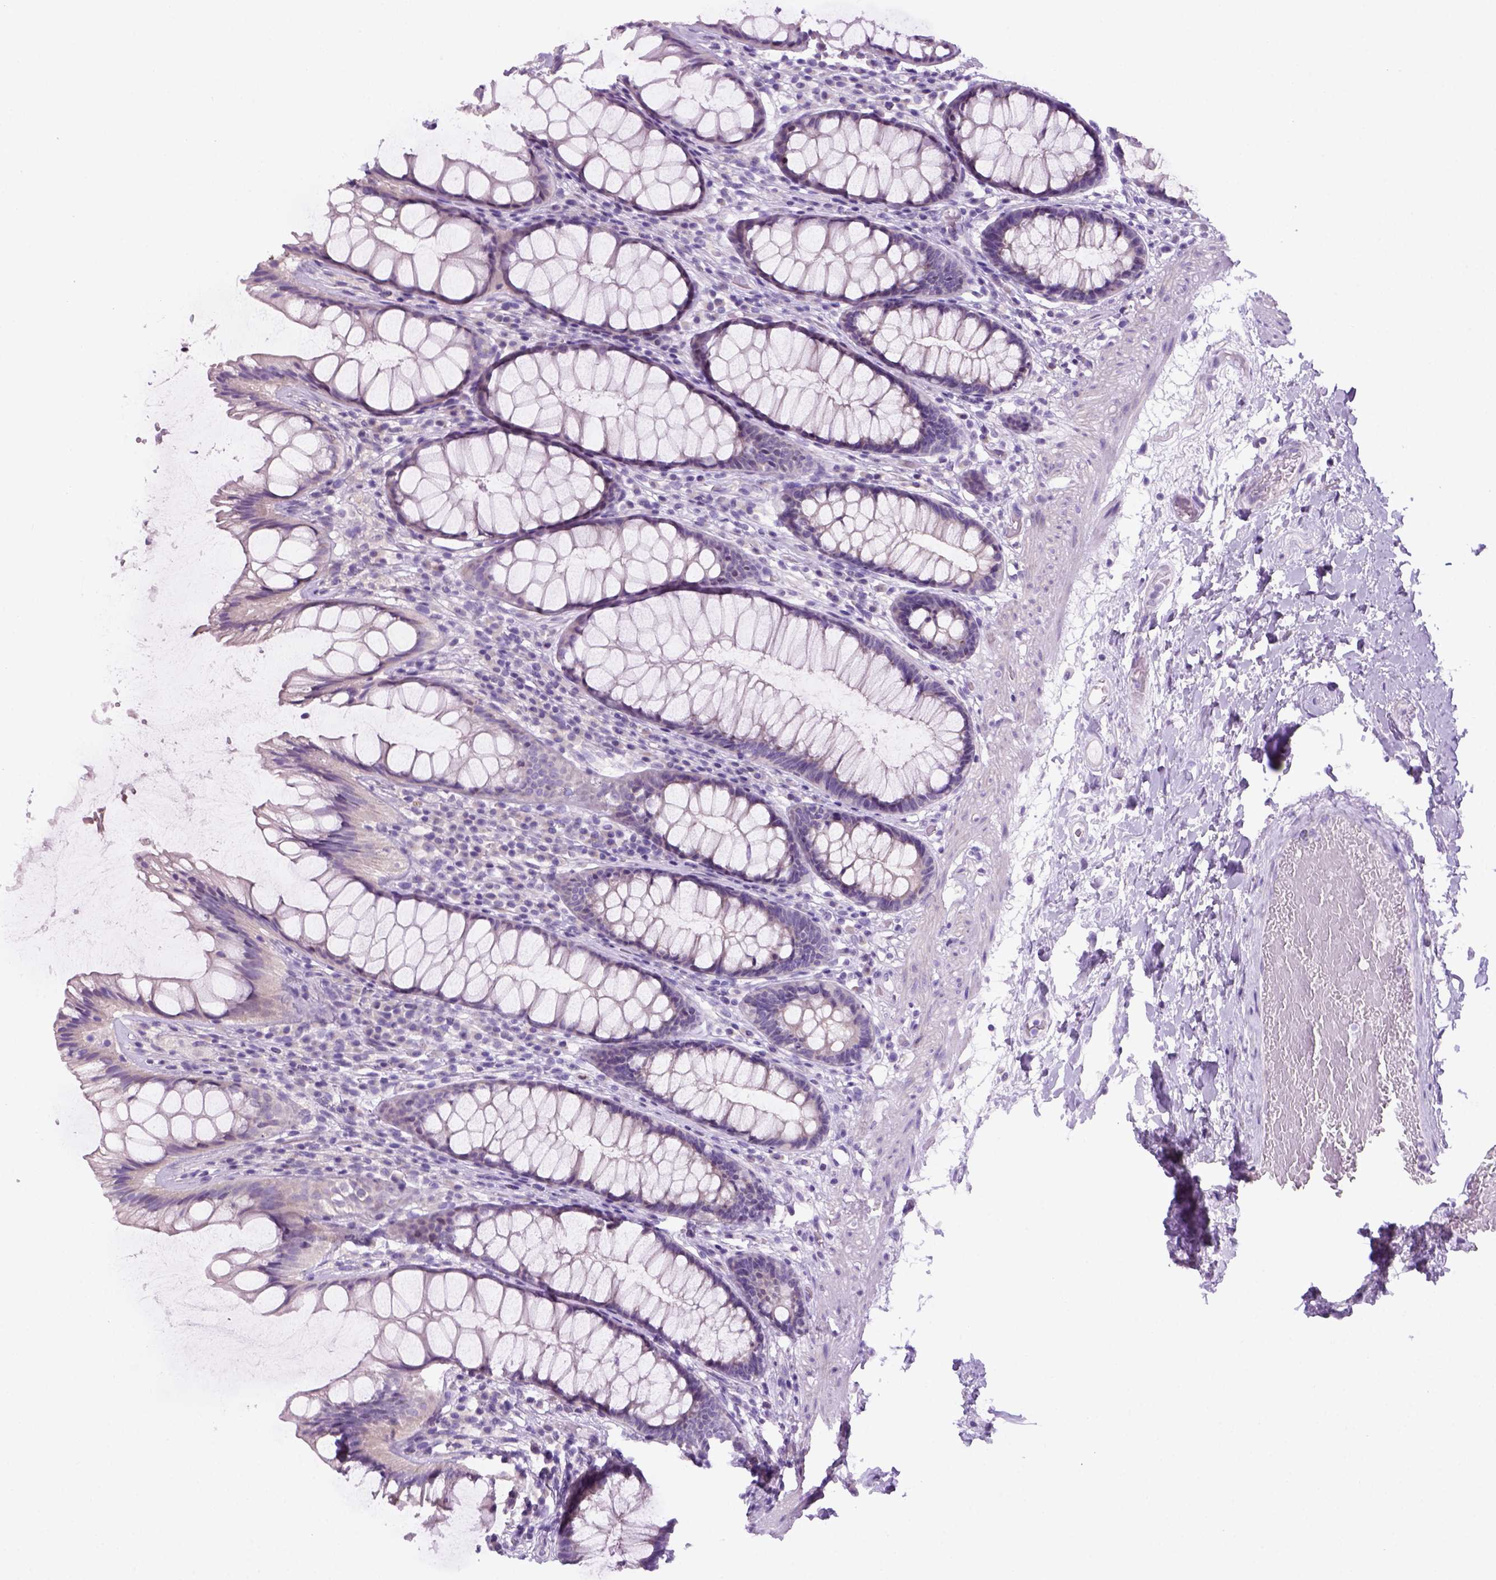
{"staining": {"intensity": "negative", "quantity": "none", "location": "none"}, "tissue": "rectum", "cell_type": "Glandular cells", "image_type": "normal", "snomed": [{"axis": "morphology", "description": "Normal tissue, NOS"}, {"axis": "topography", "description": "Rectum"}], "caption": "Immunohistochemistry image of normal rectum stained for a protein (brown), which reveals no positivity in glandular cells.", "gene": "DNAH11", "patient": {"sex": "male", "age": 72}}